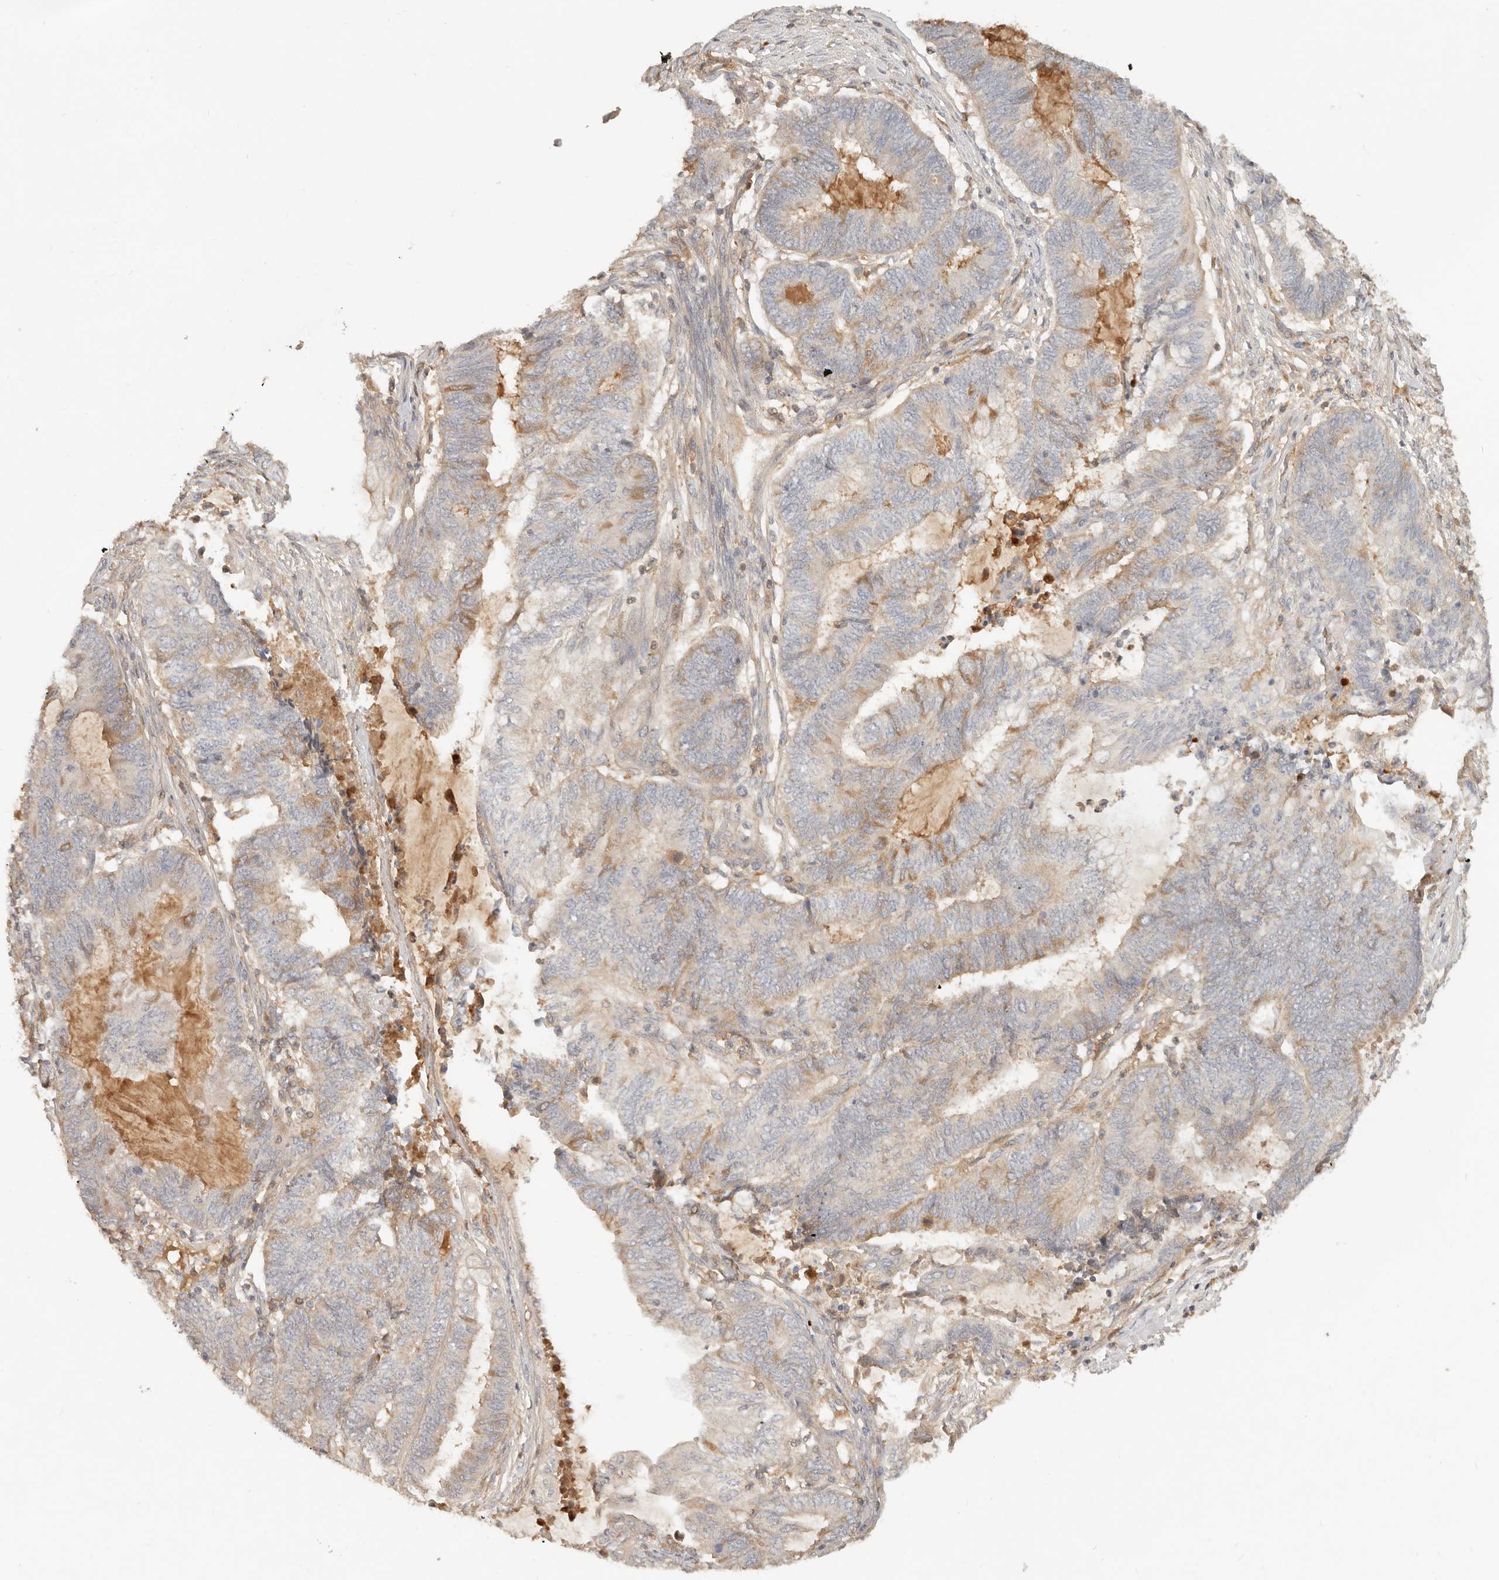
{"staining": {"intensity": "weak", "quantity": "<25%", "location": "cytoplasmic/membranous"}, "tissue": "endometrial cancer", "cell_type": "Tumor cells", "image_type": "cancer", "snomed": [{"axis": "morphology", "description": "Adenocarcinoma, NOS"}, {"axis": "topography", "description": "Uterus"}, {"axis": "topography", "description": "Endometrium"}], "caption": "Tumor cells show no significant expression in endometrial cancer (adenocarcinoma).", "gene": "NECAP2", "patient": {"sex": "female", "age": 70}}